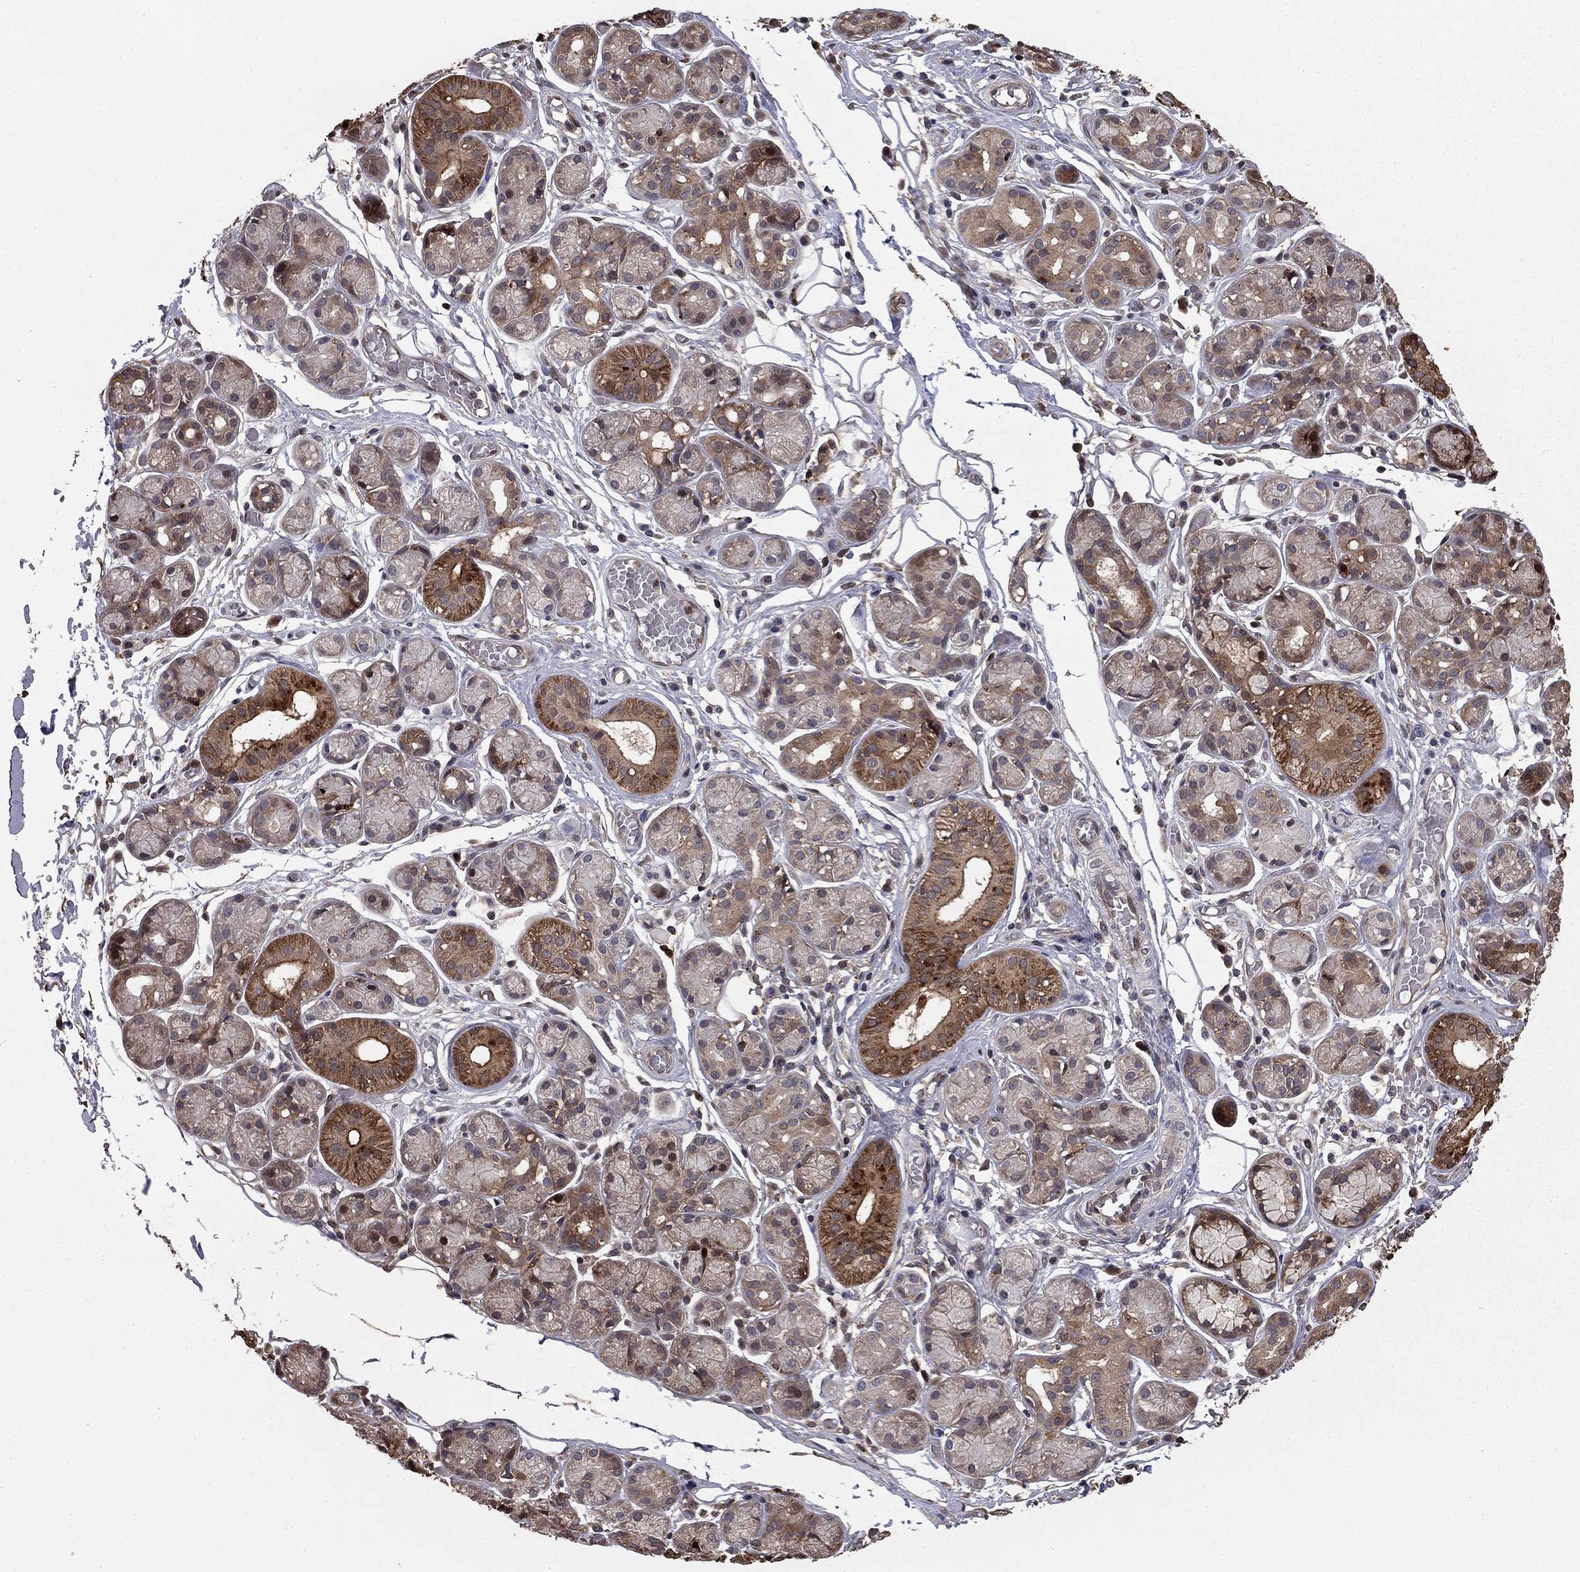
{"staining": {"intensity": "moderate", "quantity": "<25%", "location": "cytoplasmic/membranous"}, "tissue": "salivary gland", "cell_type": "Glandular cells", "image_type": "normal", "snomed": [{"axis": "morphology", "description": "Normal tissue, NOS"}, {"axis": "topography", "description": "Salivary gland"}, {"axis": "topography", "description": "Peripheral nerve tissue"}], "caption": "Glandular cells display moderate cytoplasmic/membranous positivity in about <25% of cells in benign salivary gland. Immunohistochemistry stains the protein of interest in brown and the nuclei are stained blue.", "gene": "GYG1", "patient": {"sex": "male", "age": 71}}